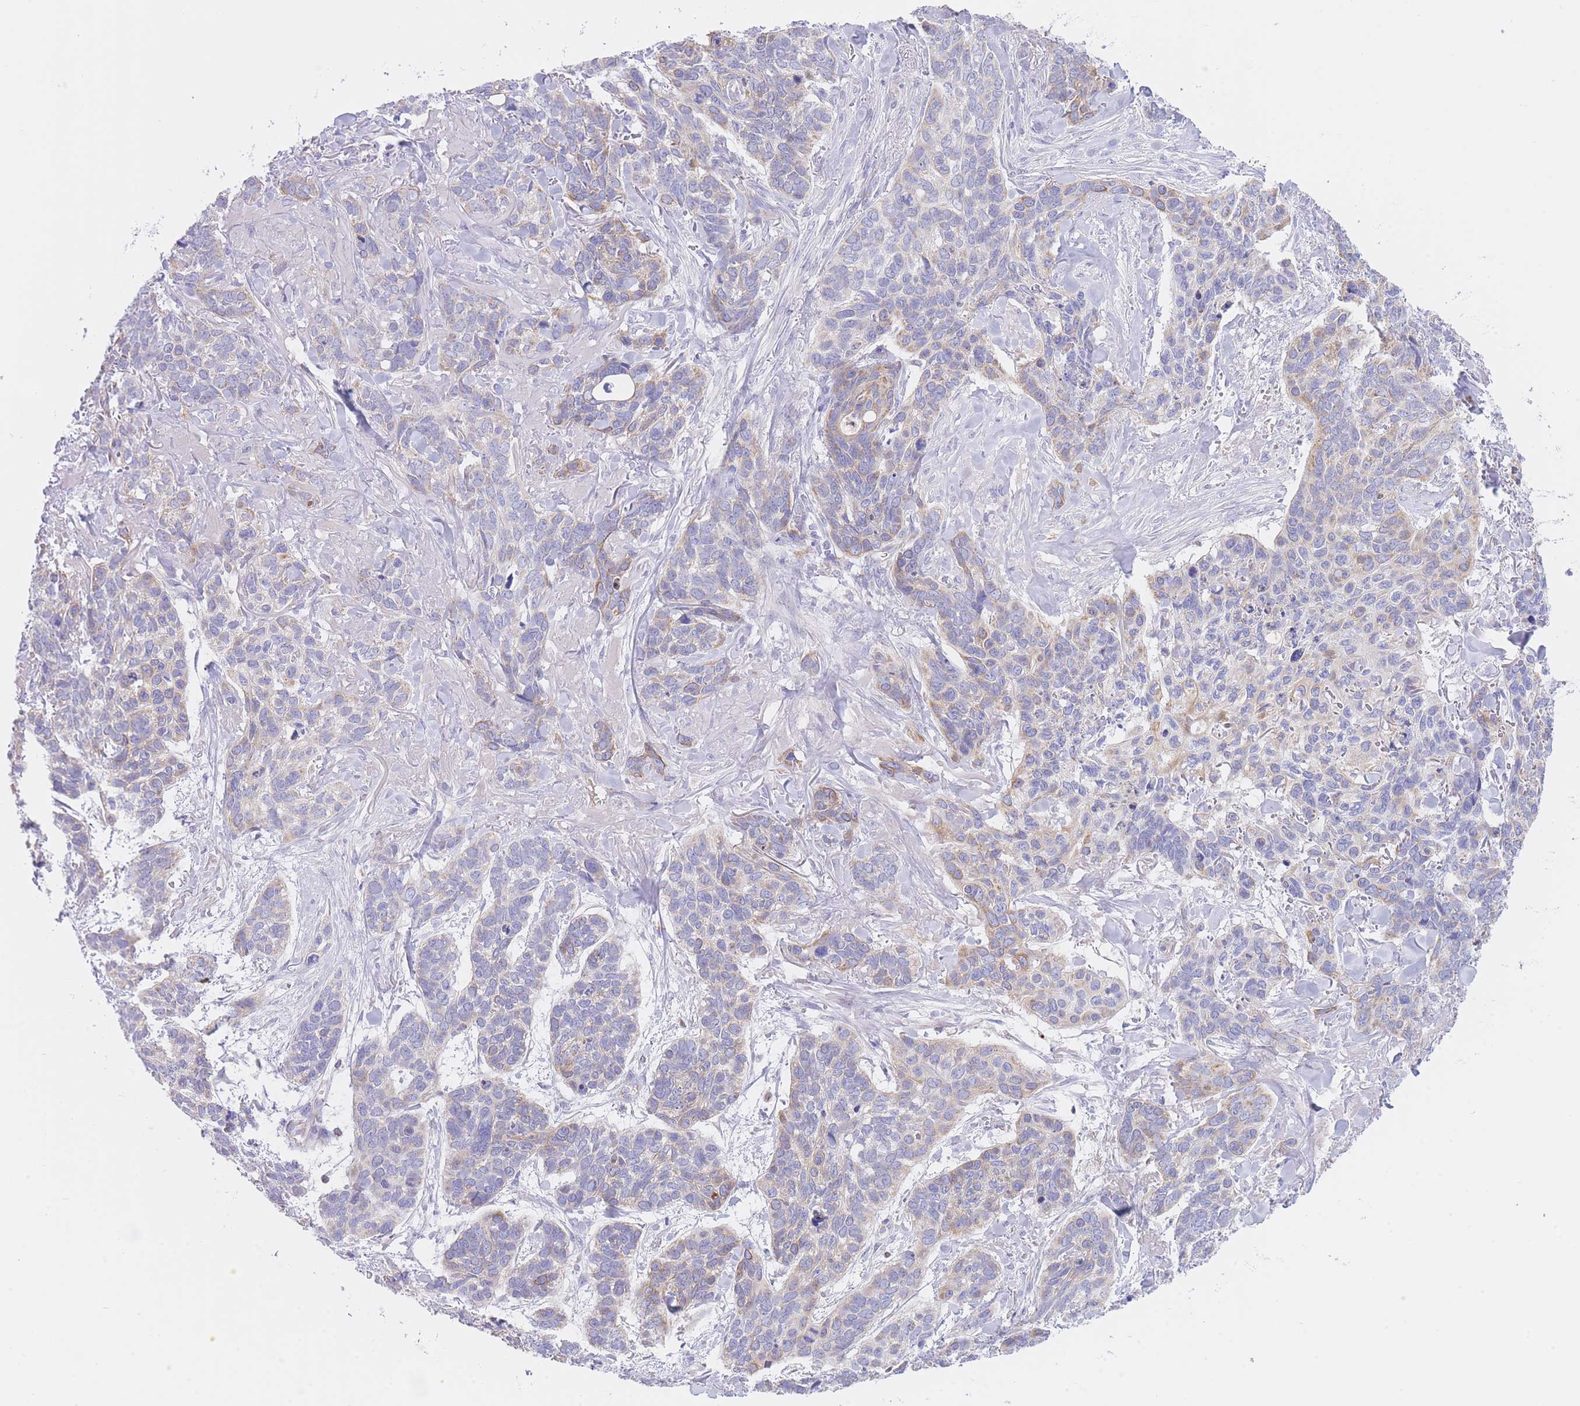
{"staining": {"intensity": "weak", "quantity": "<25%", "location": "cytoplasmic/membranous"}, "tissue": "skin cancer", "cell_type": "Tumor cells", "image_type": "cancer", "snomed": [{"axis": "morphology", "description": "Basal cell carcinoma"}, {"axis": "topography", "description": "Skin"}], "caption": "This is an IHC micrograph of human skin basal cell carcinoma. There is no expression in tumor cells.", "gene": "NANP", "patient": {"sex": "male", "age": 86}}